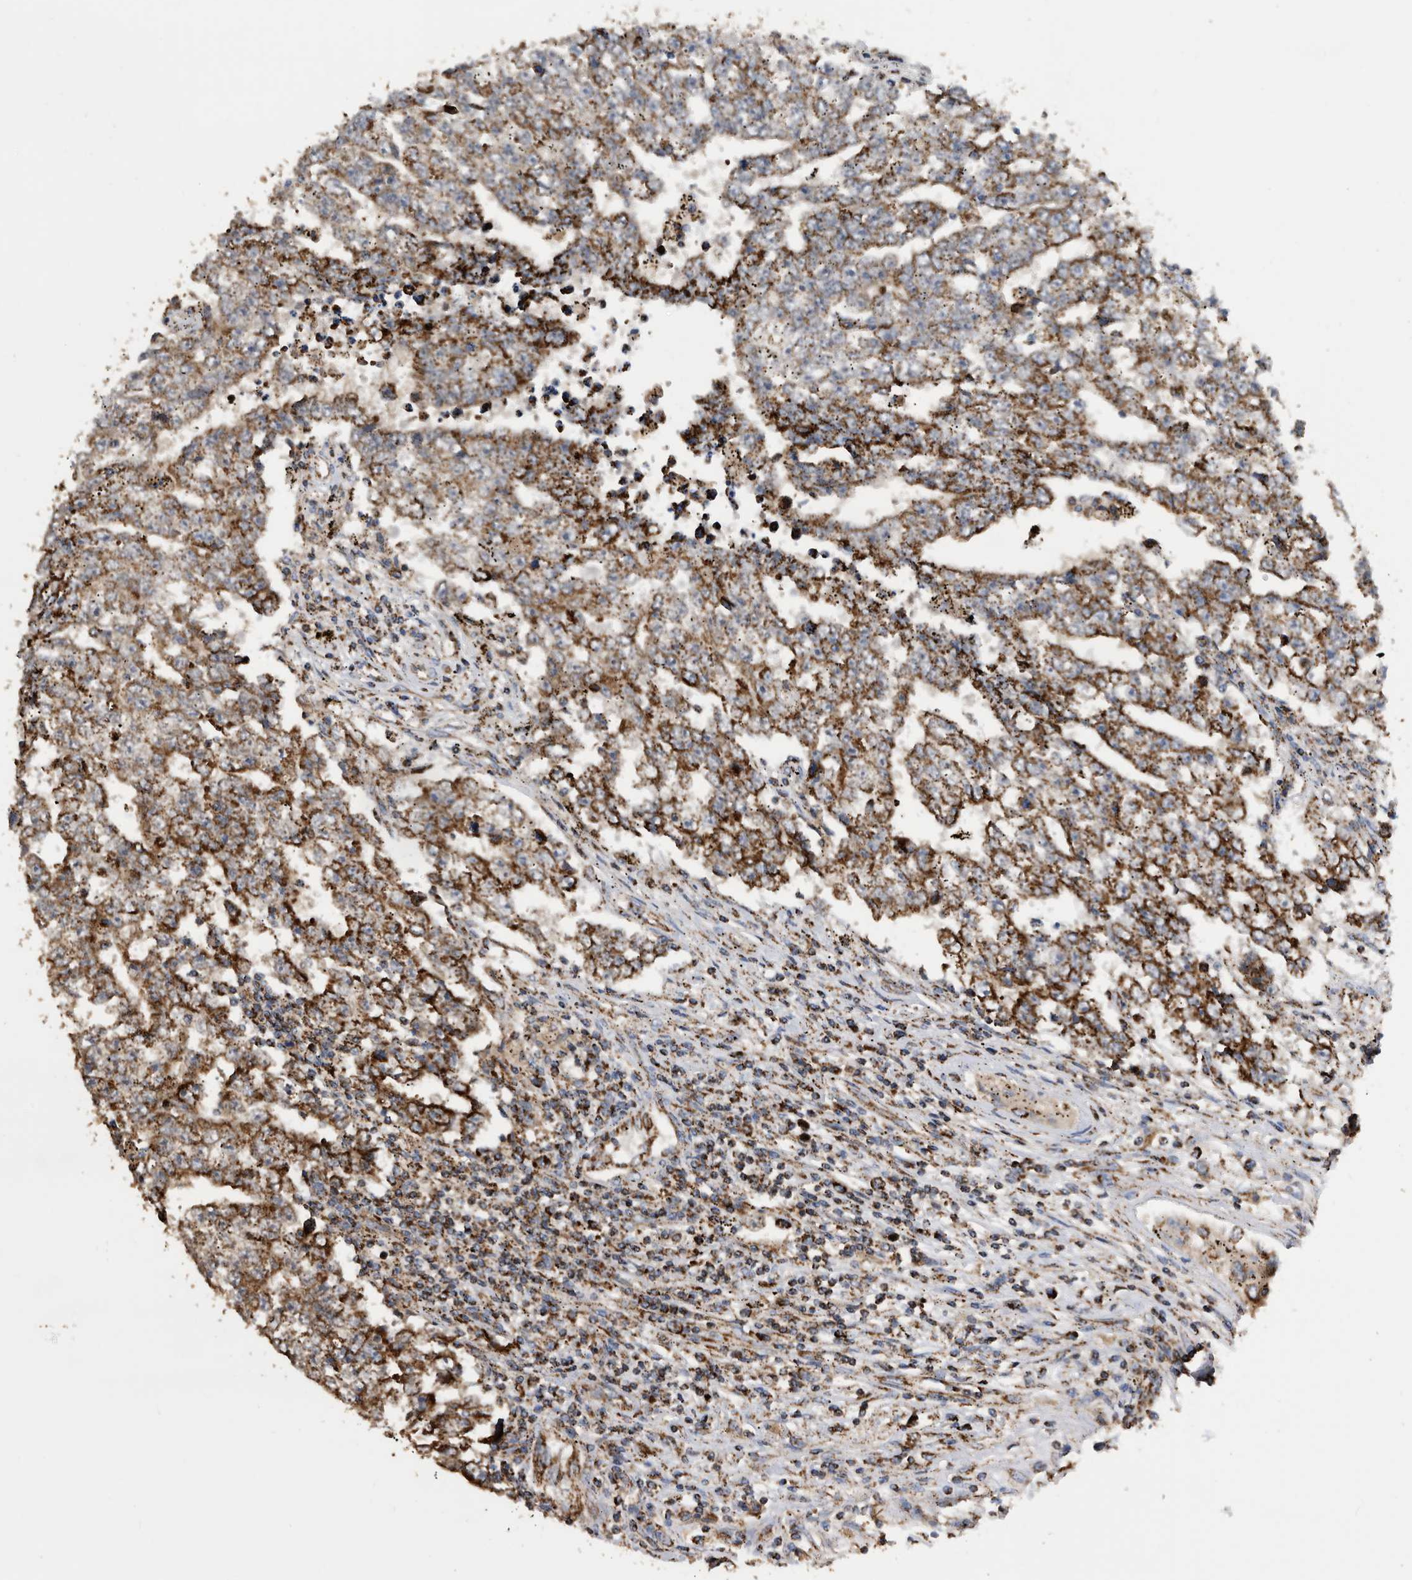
{"staining": {"intensity": "strong", "quantity": ">75%", "location": "cytoplasmic/membranous"}, "tissue": "testis cancer", "cell_type": "Tumor cells", "image_type": "cancer", "snomed": [{"axis": "morphology", "description": "Carcinoma, Embryonal, NOS"}, {"axis": "topography", "description": "Testis"}], "caption": "IHC (DAB) staining of human testis embryonal carcinoma demonstrates strong cytoplasmic/membranous protein staining in about >75% of tumor cells.", "gene": "WFDC1", "patient": {"sex": "male", "age": 25}}